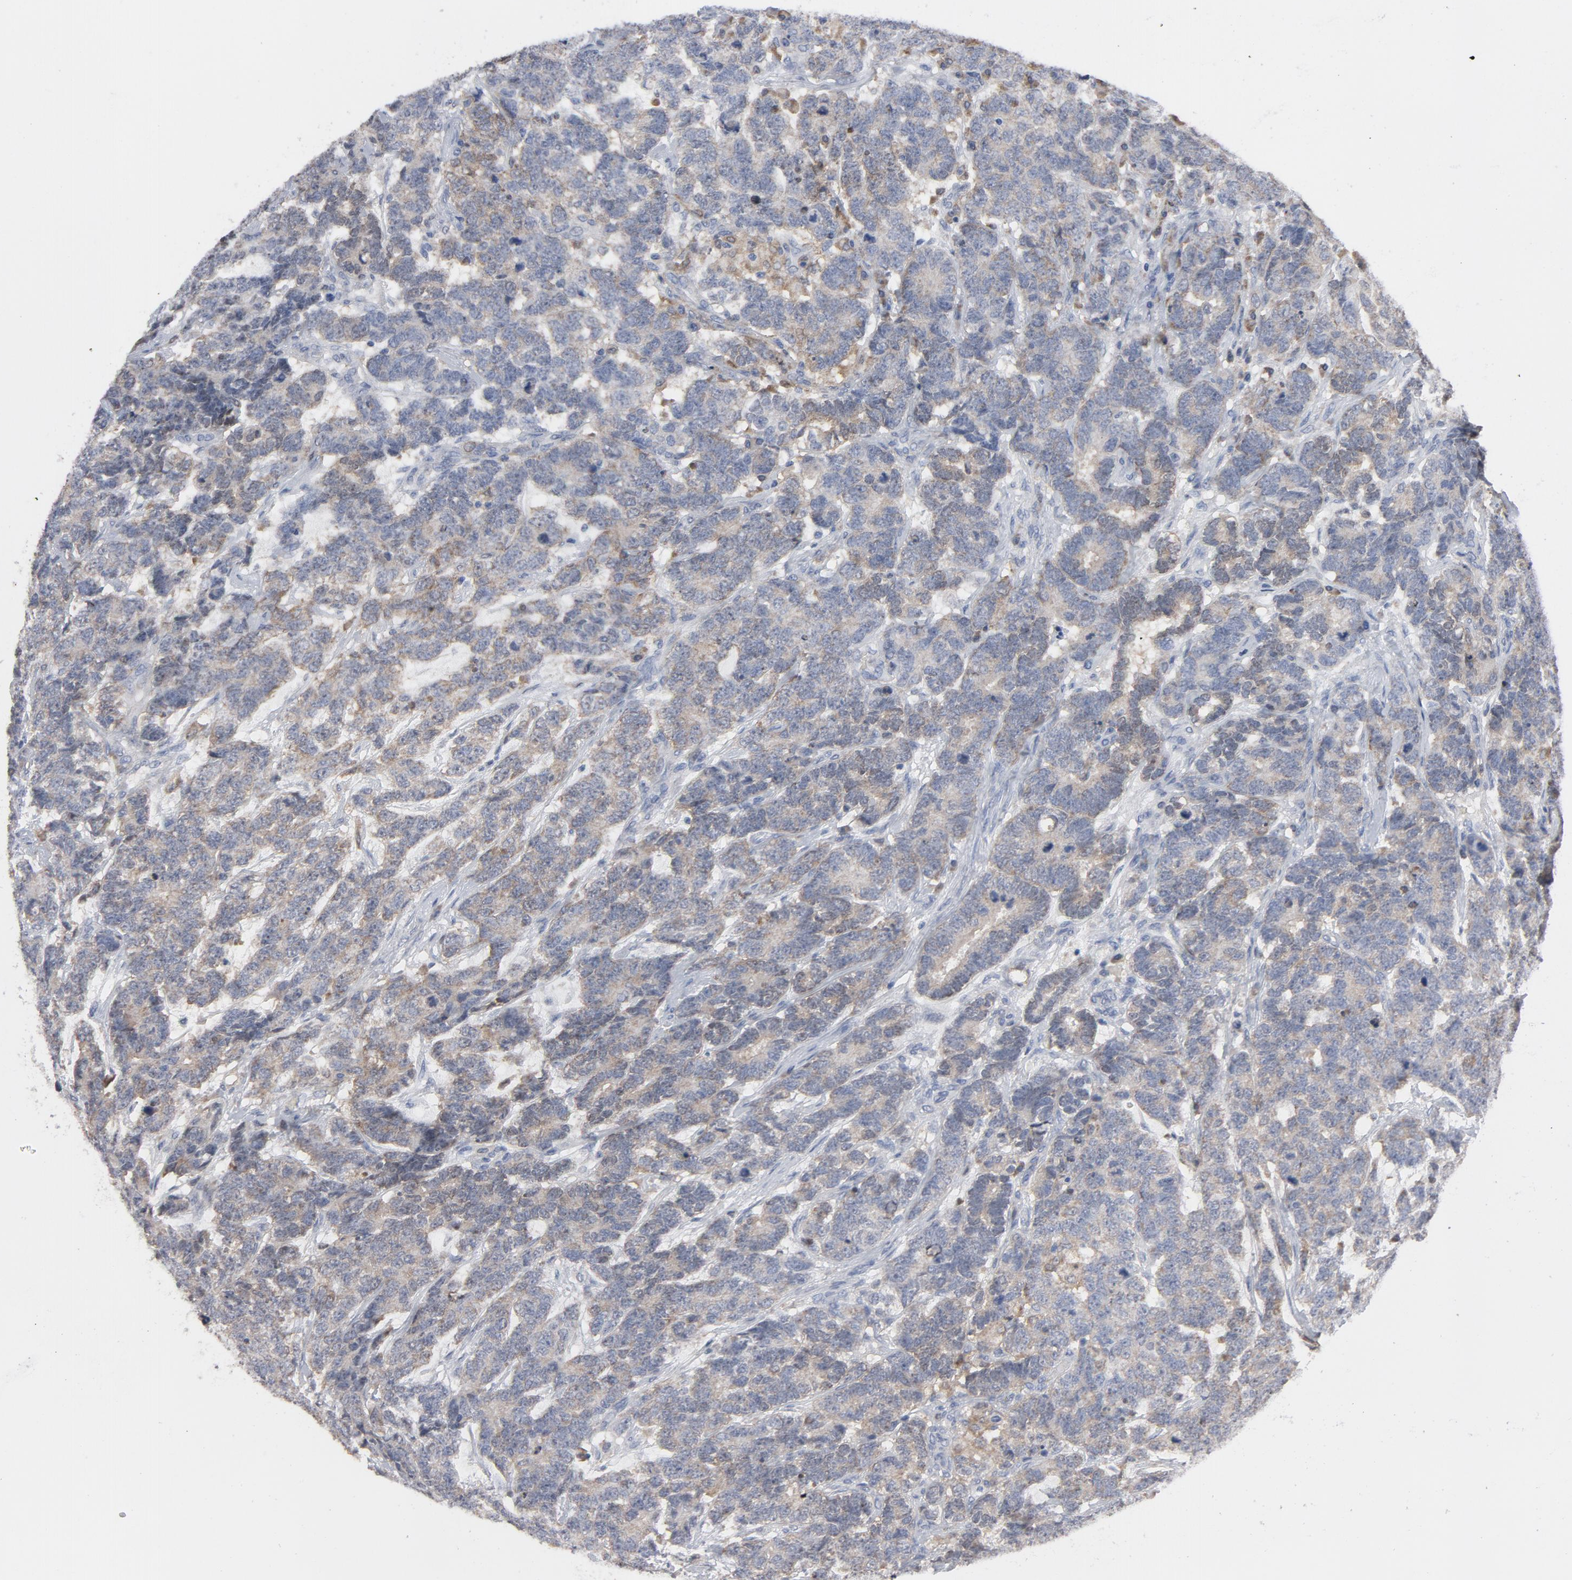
{"staining": {"intensity": "weak", "quantity": ">75%", "location": "cytoplasmic/membranous"}, "tissue": "testis cancer", "cell_type": "Tumor cells", "image_type": "cancer", "snomed": [{"axis": "morphology", "description": "Carcinoma, Embryonal, NOS"}, {"axis": "topography", "description": "Testis"}], "caption": "Weak cytoplasmic/membranous staining for a protein is identified in about >75% of tumor cells of testis cancer (embryonal carcinoma) using immunohistochemistry (IHC).", "gene": "PRDX1", "patient": {"sex": "male", "age": 26}}